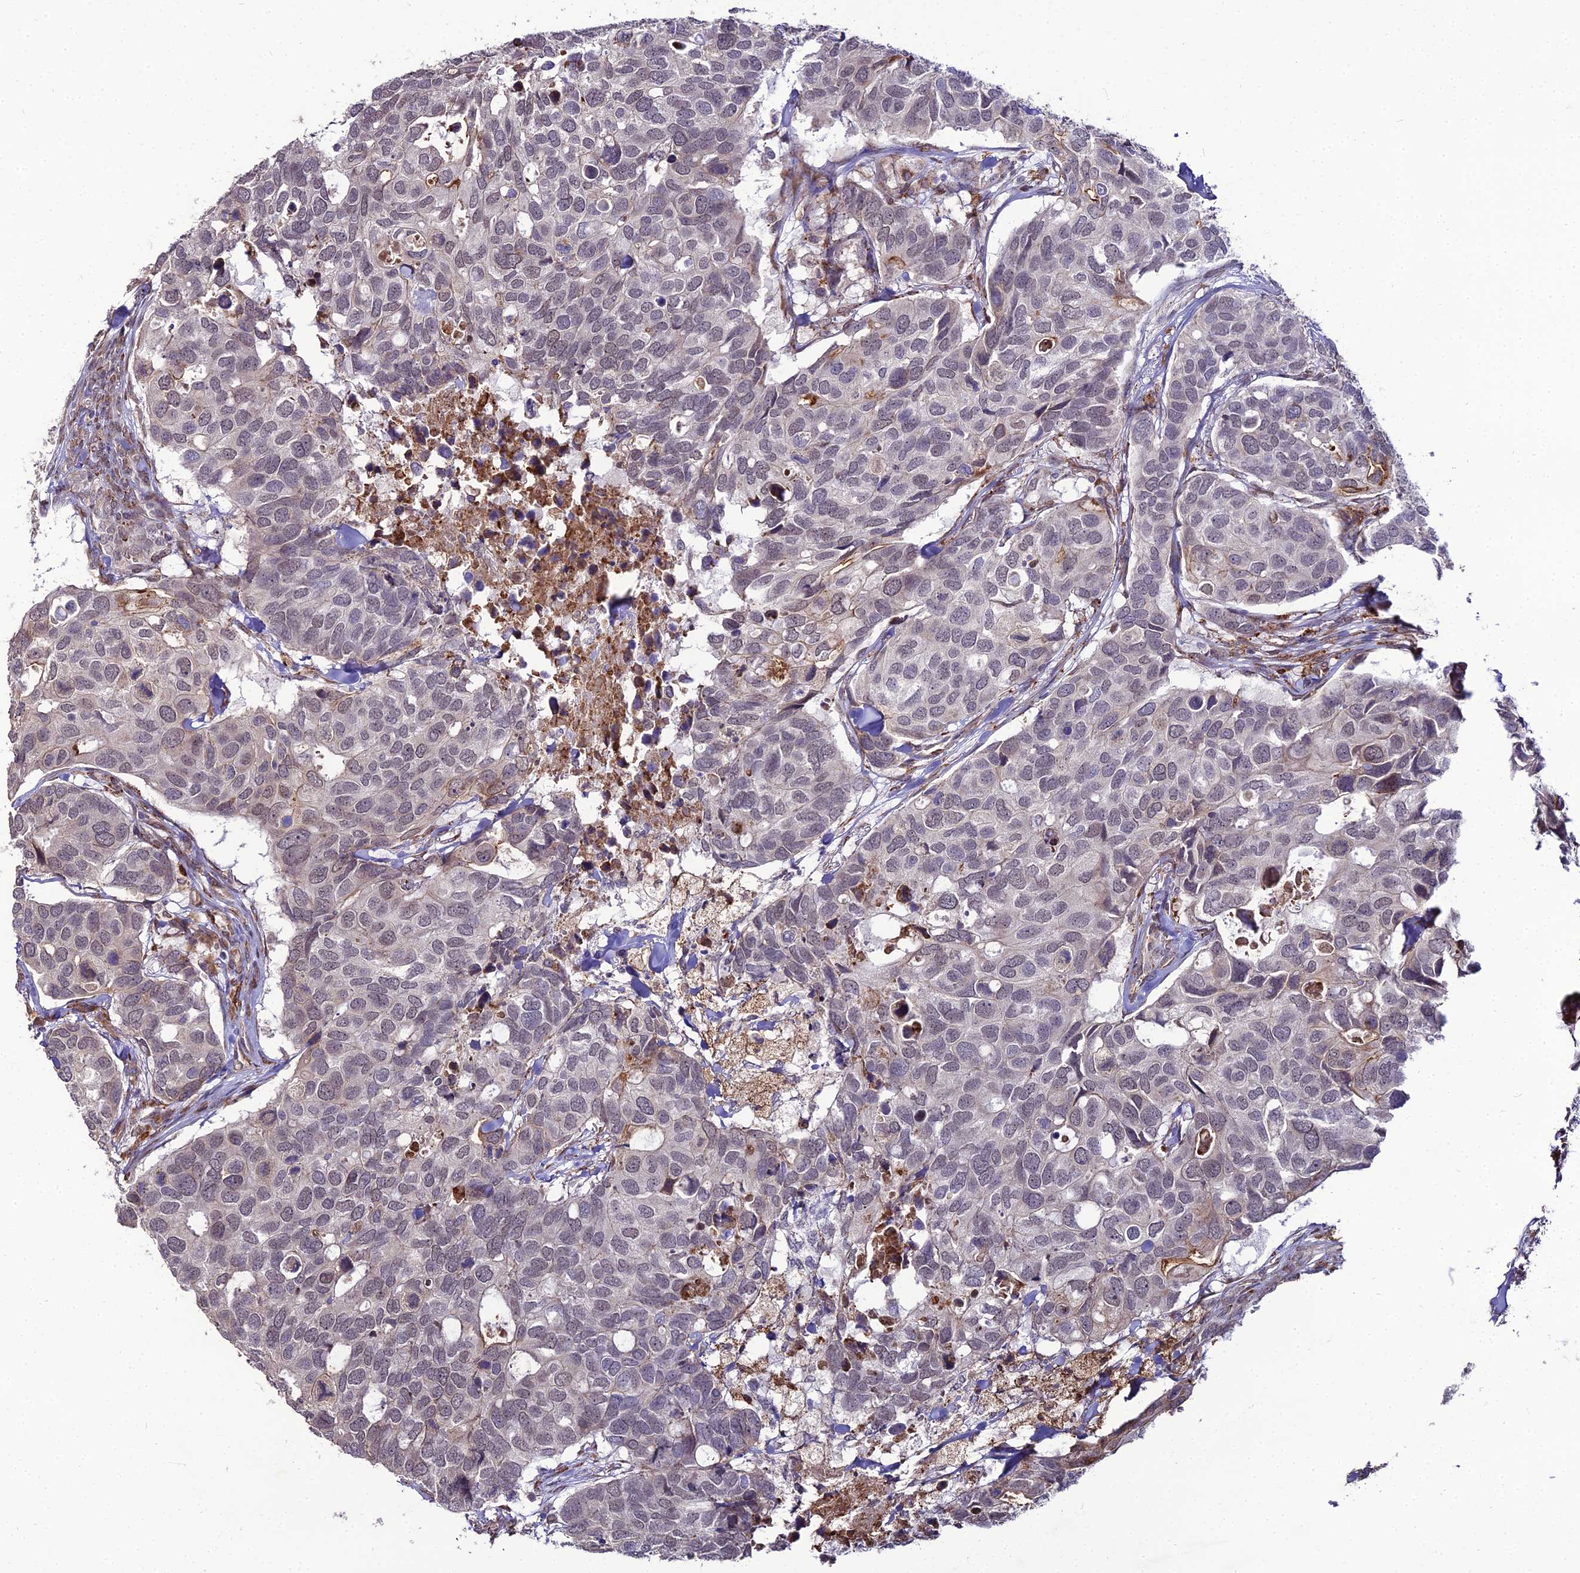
{"staining": {"intensity": "negative", "quantity": "none", "location": "none"}, "tissue": "breast cancer", "cell_type": "Tumor cells", "image_type": "cancer", "snomed": [{"axis": "morphology", "description": "Duct carcinoma"}, {"axis": "topography", "description": "Breast"}], "caption": "The histopathology image reveals no staining of tumor cells in breast cancer (invasive ductal carcinoma). Nuclei are stained in blue.", "gene": "TROAP", "patient": {"sex": "female", "age": 83}}